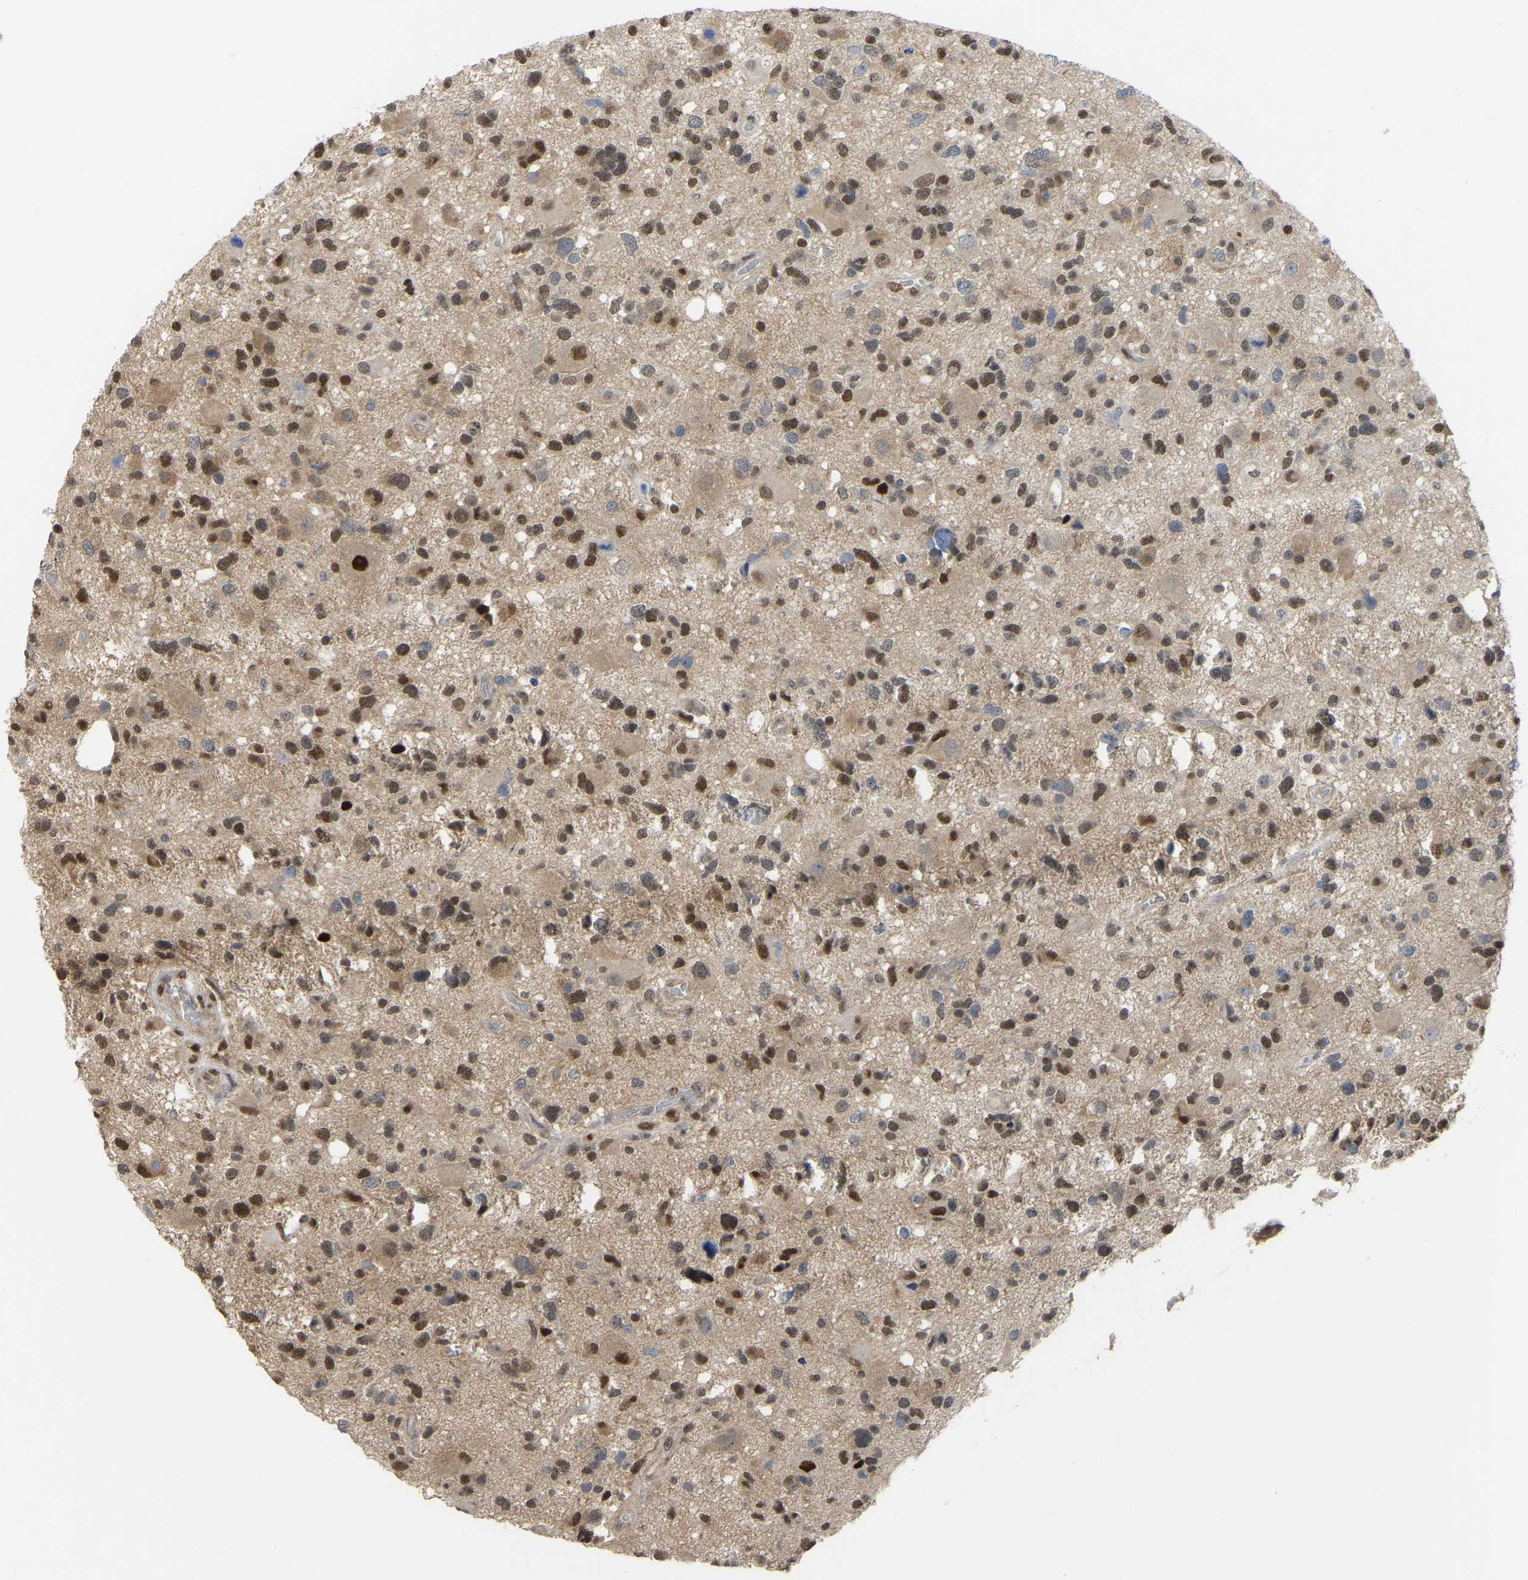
{"staining": {"intensity": "moderate", "quantity": ">75%", "location": "nuclear"}, "tissue": "glioma", "cell_type": "Tumor cells", "image_type": "cancer", "snomed": [{"axis": "morphology", "description": "Glioma, malignant, High grade"}, {"axis": "topography", "description": "Brain"}], "caption": "Immunohistochemistry (IHC) histopathology image of neoplastic tissue: glioma stained using IHC displays medium levels of moderate protein expression localized specifically in the nuclear of tumor cells, appearing as a nuclear brown color.", "gene": "KLRG2", "patient": {"sex": "male", "age": 33}}